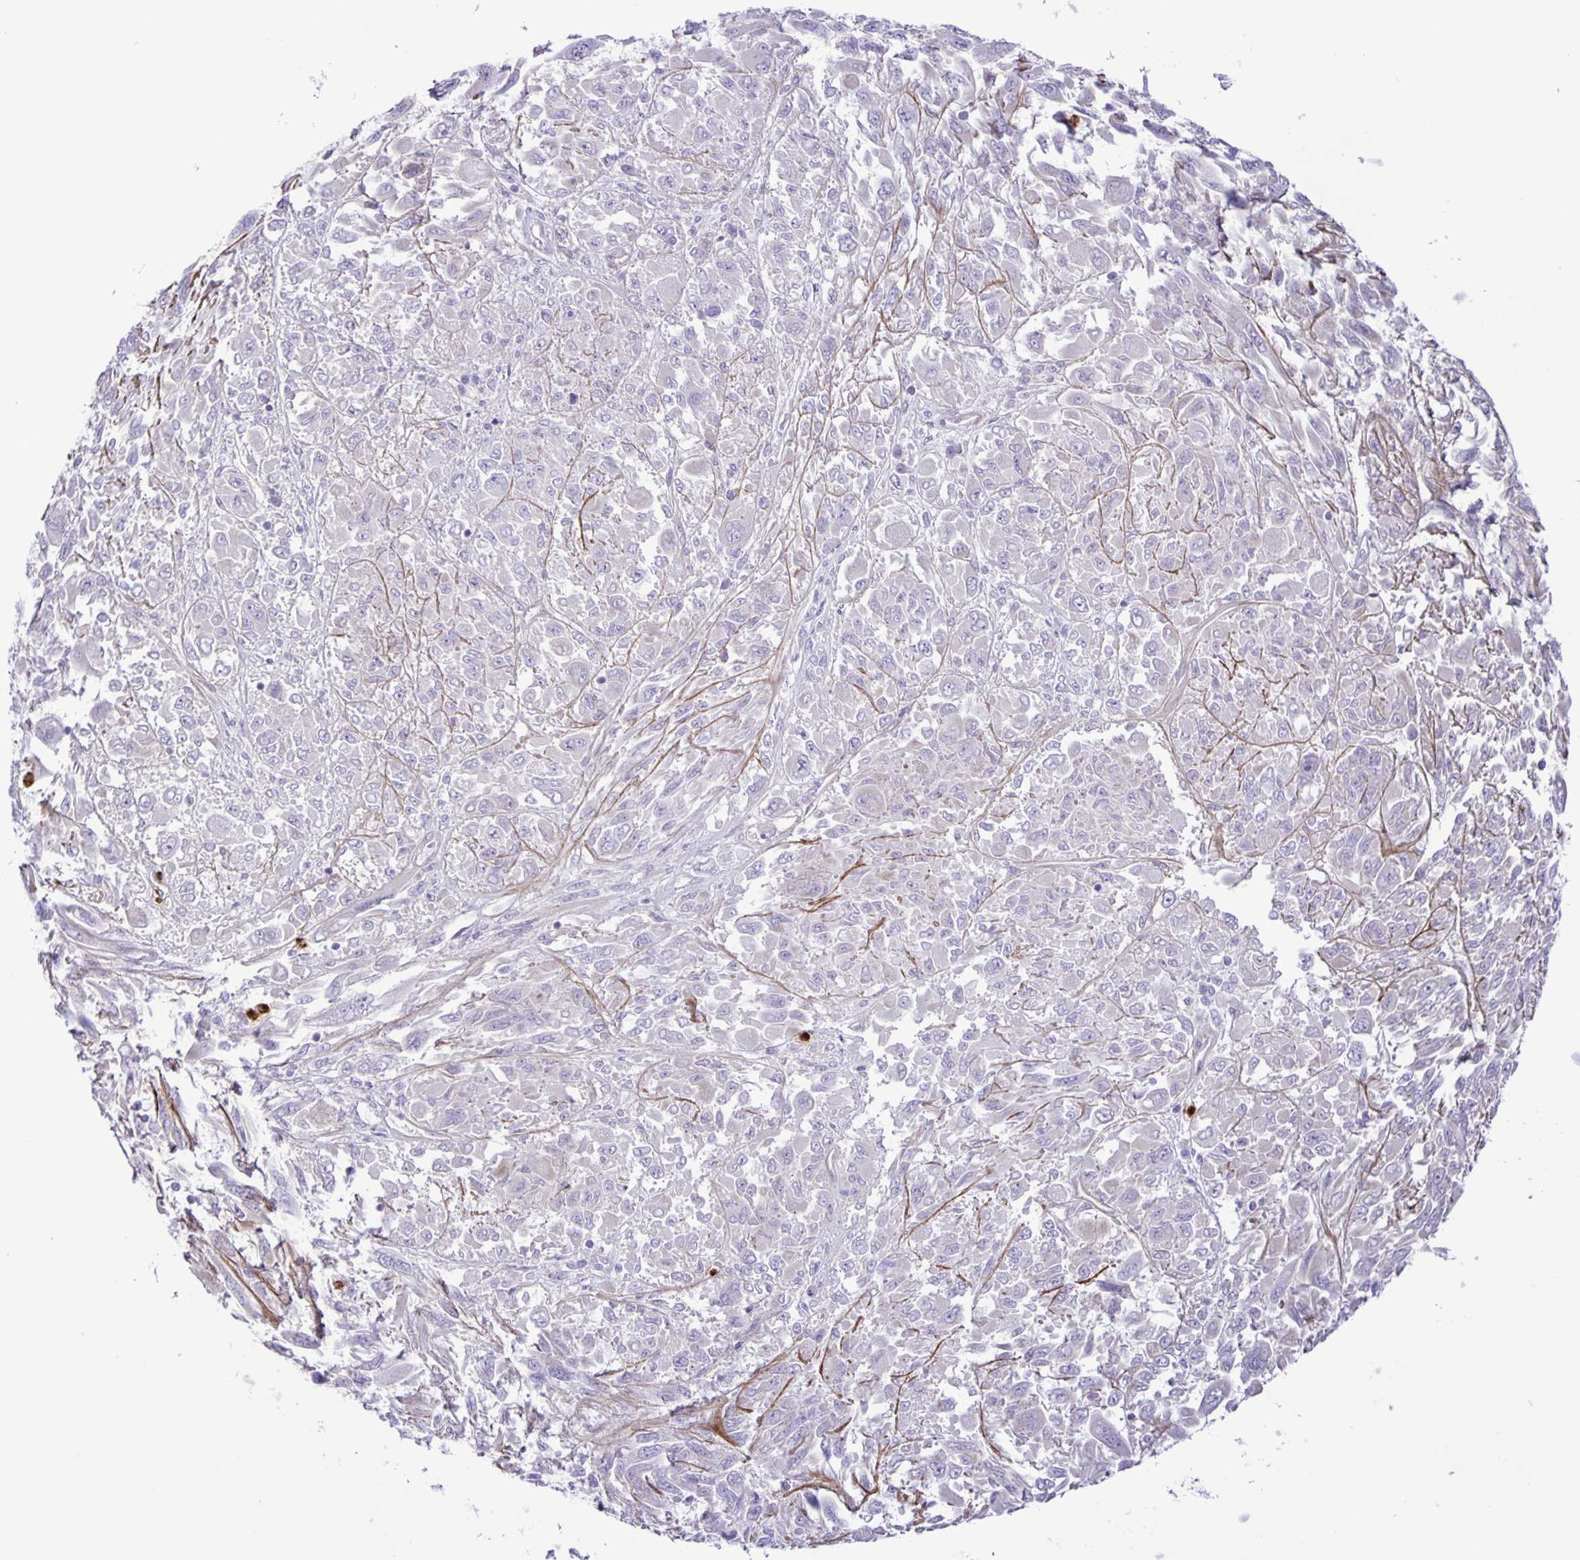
{"staining": {"intensity": "negative", "quantity": "none", "location": "none"}, "tissue": "melanoma", "cell_type": "Tumor cells", "image_type": "cancer", "snomed": [{"axis": "morphology", "description": "Malignant melanoma, NOS"}, {"axis": "topography", "description": "Skin"}], "caption": "Immunohistochemistry of human melanoma demonstrates no positivity in tumor cells.", "gene": "ADCK1", "patient": {"sex": "female", "age": 91}}